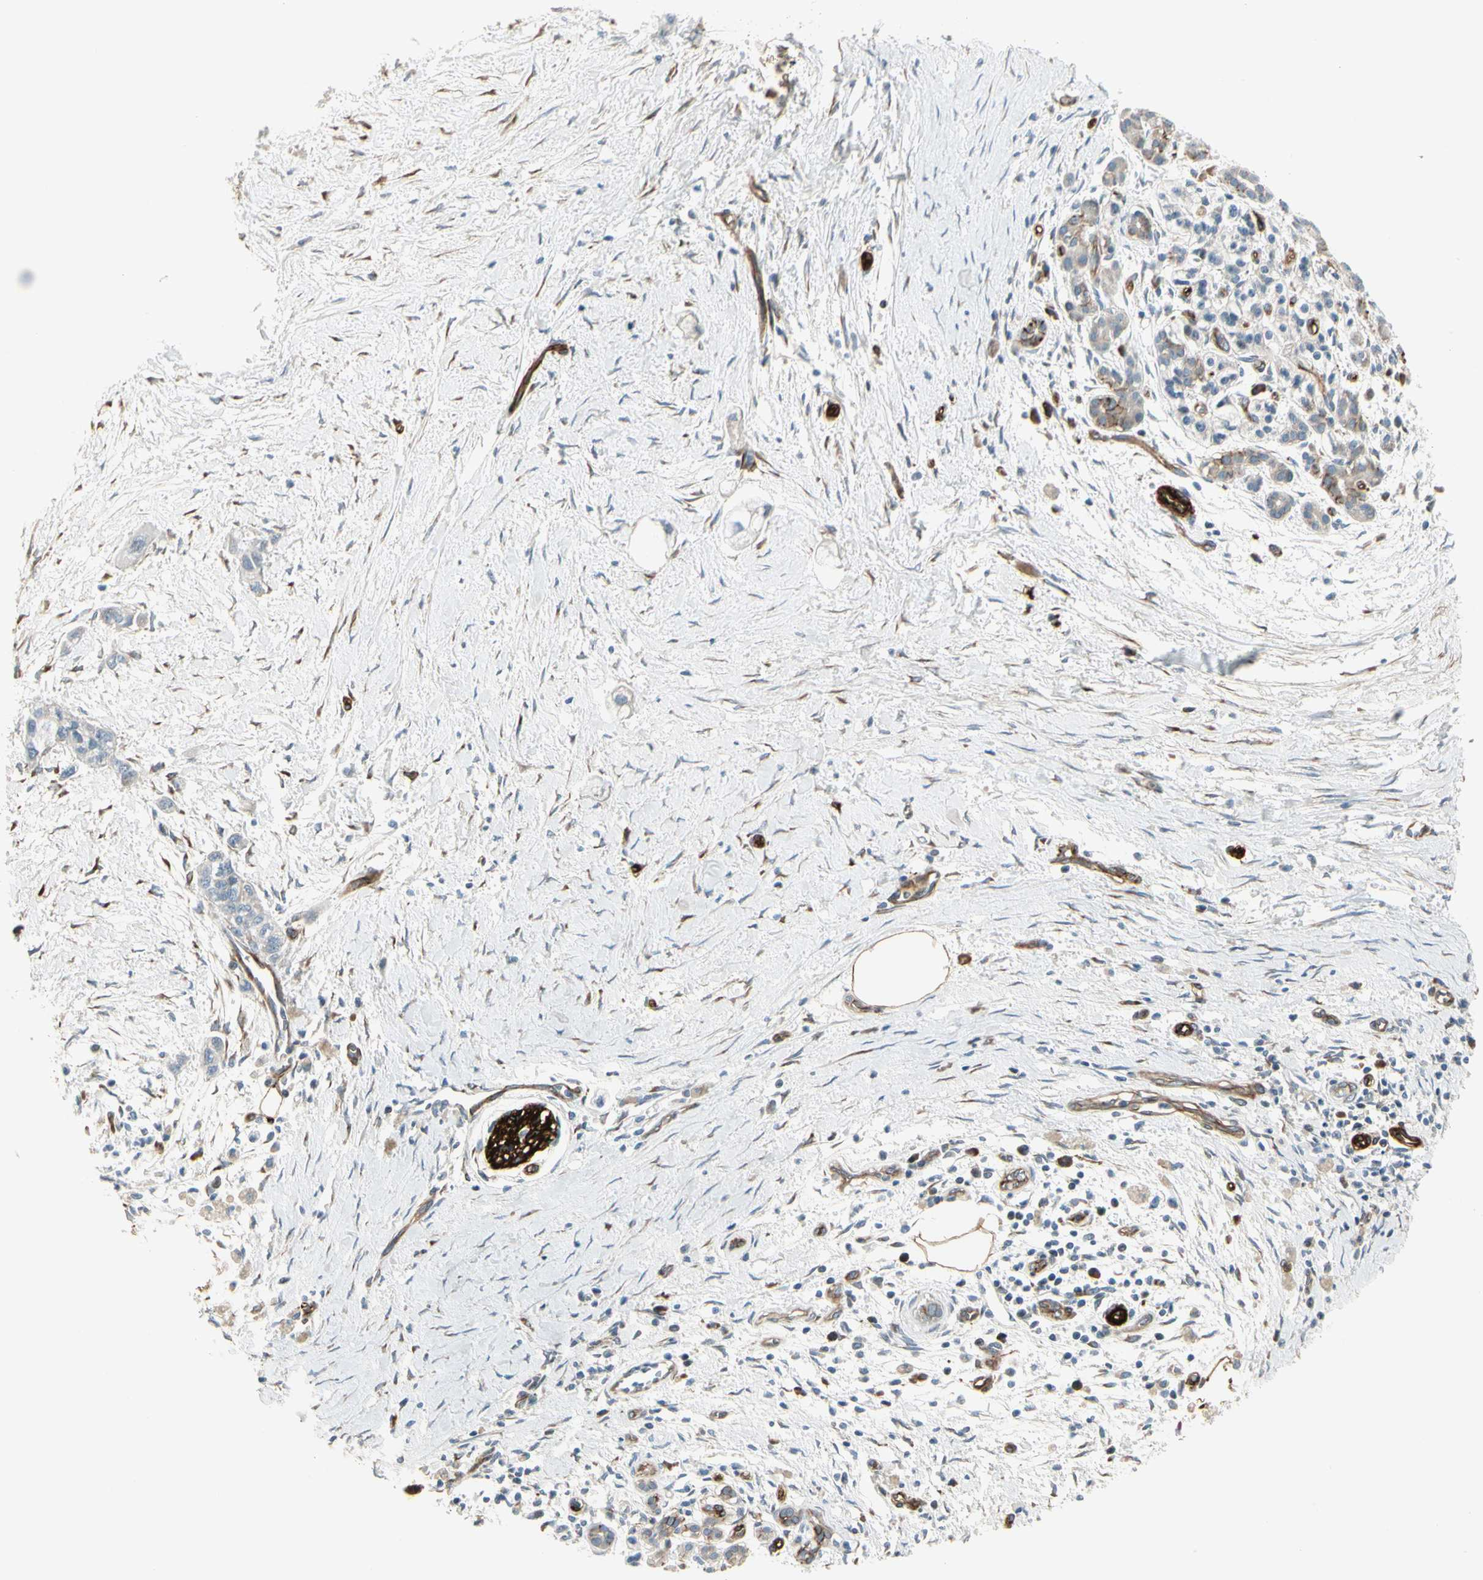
{"staining": {"intensity": "negative", "quantity": "none", "location": "none"}, "tissue": "pancreatic cancer", "cell_type": "Tumor cells", "image_type": "cancer", "snomed": [{"axis": "morphology", "description": "Adenocarcinoma, NOS"}, {"axis": "topography", "description": "Pancreas"}], "caption": "Immunohistochemistry (IHC) image of adenocarcinoma (pancreatic) stained for a protein (brown), which demonstrates no staining in tumor cells.", "gene": "MCAM", "patient": {"sex": "male", "age": 74}}